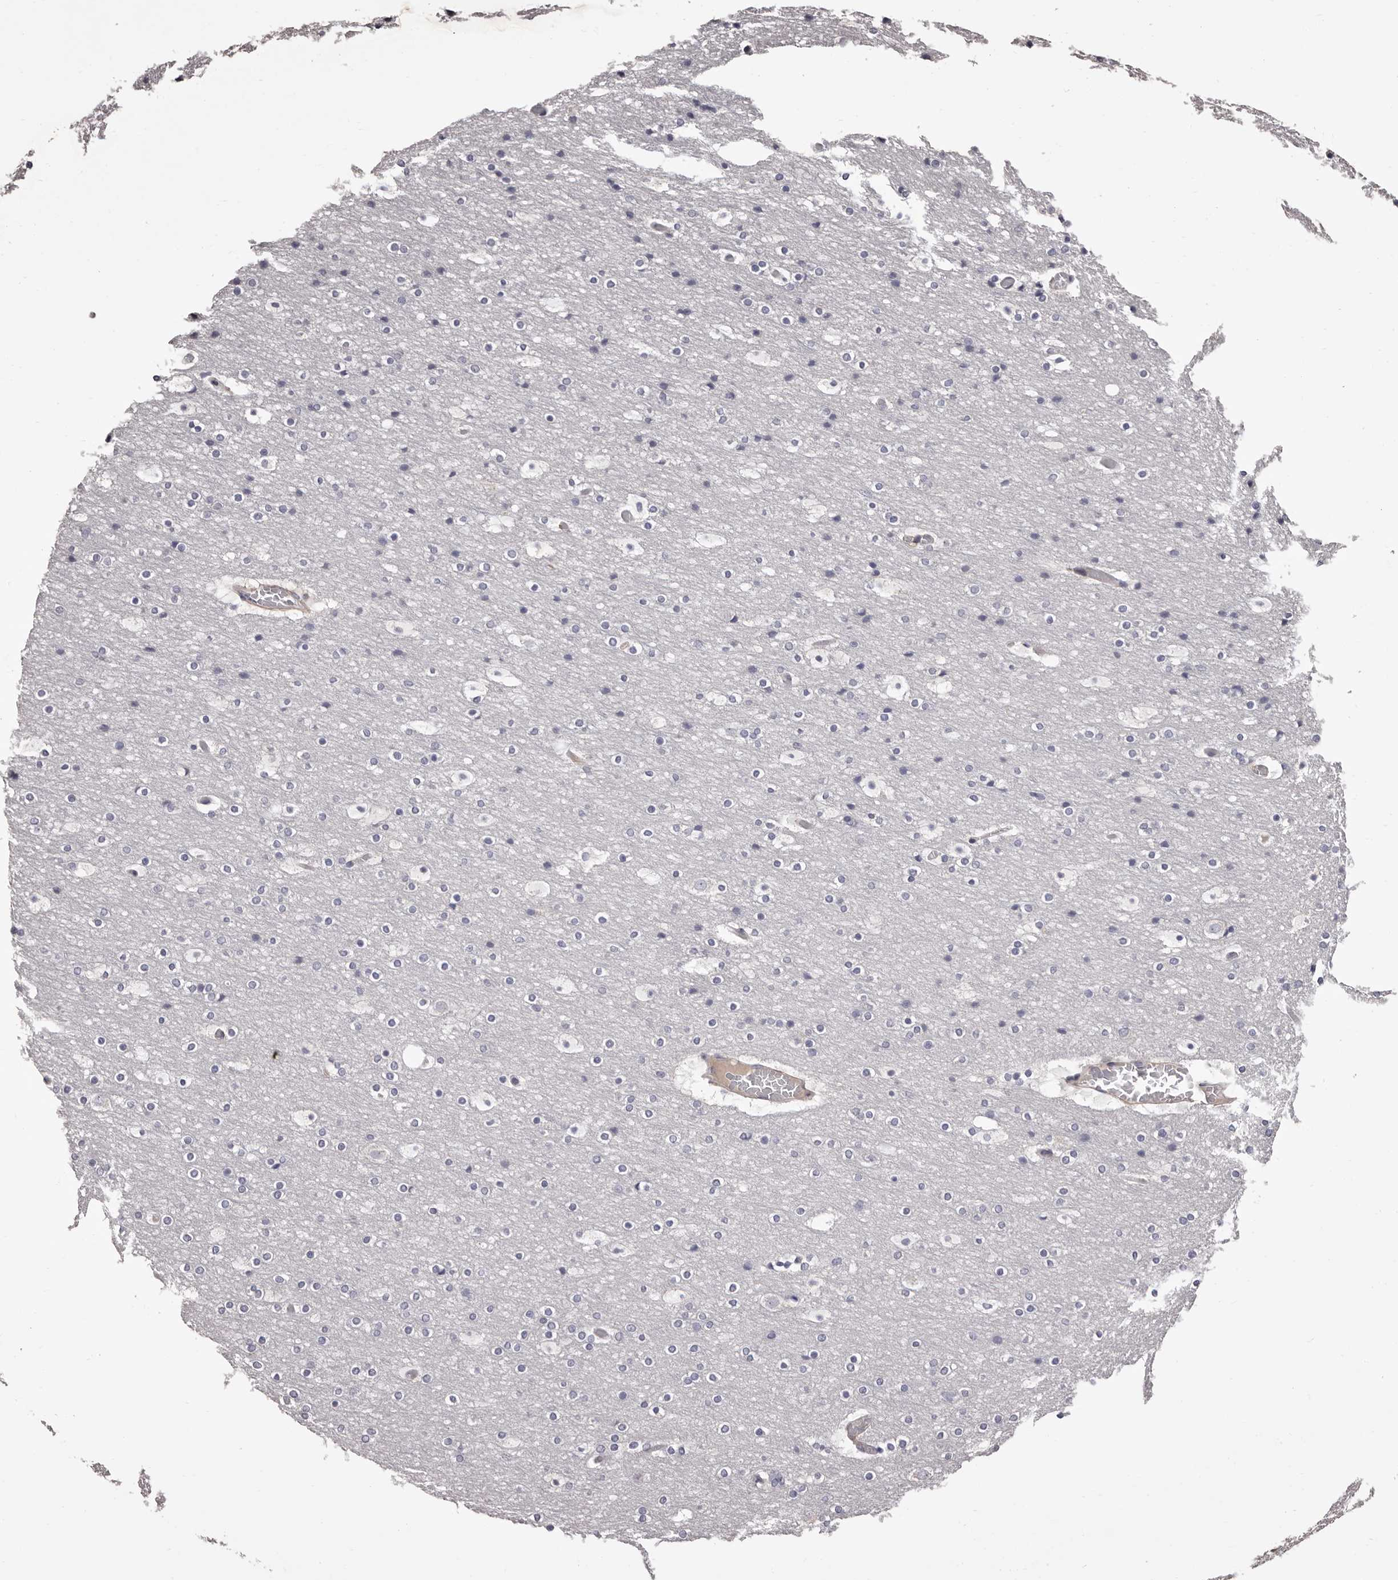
{"staining": {"intensity": "negative", "quantity": "none", "location": "none"}, "tissue": "cerebral cortex", "cell_type": "Endothelial cells", "image_type": "normal", "snomed": [{"axis": "morphology", "description": "Normal tissue, NOS"}, {"axis": "topography", "description": "Cerebral cortex"}], "caption": "This is an IHC image of unremarkable human cerebral cortex. There is no positivity in endothelial cells.", "gene": "COL6A1", "patient": {"sex": "male", "age": 57}}